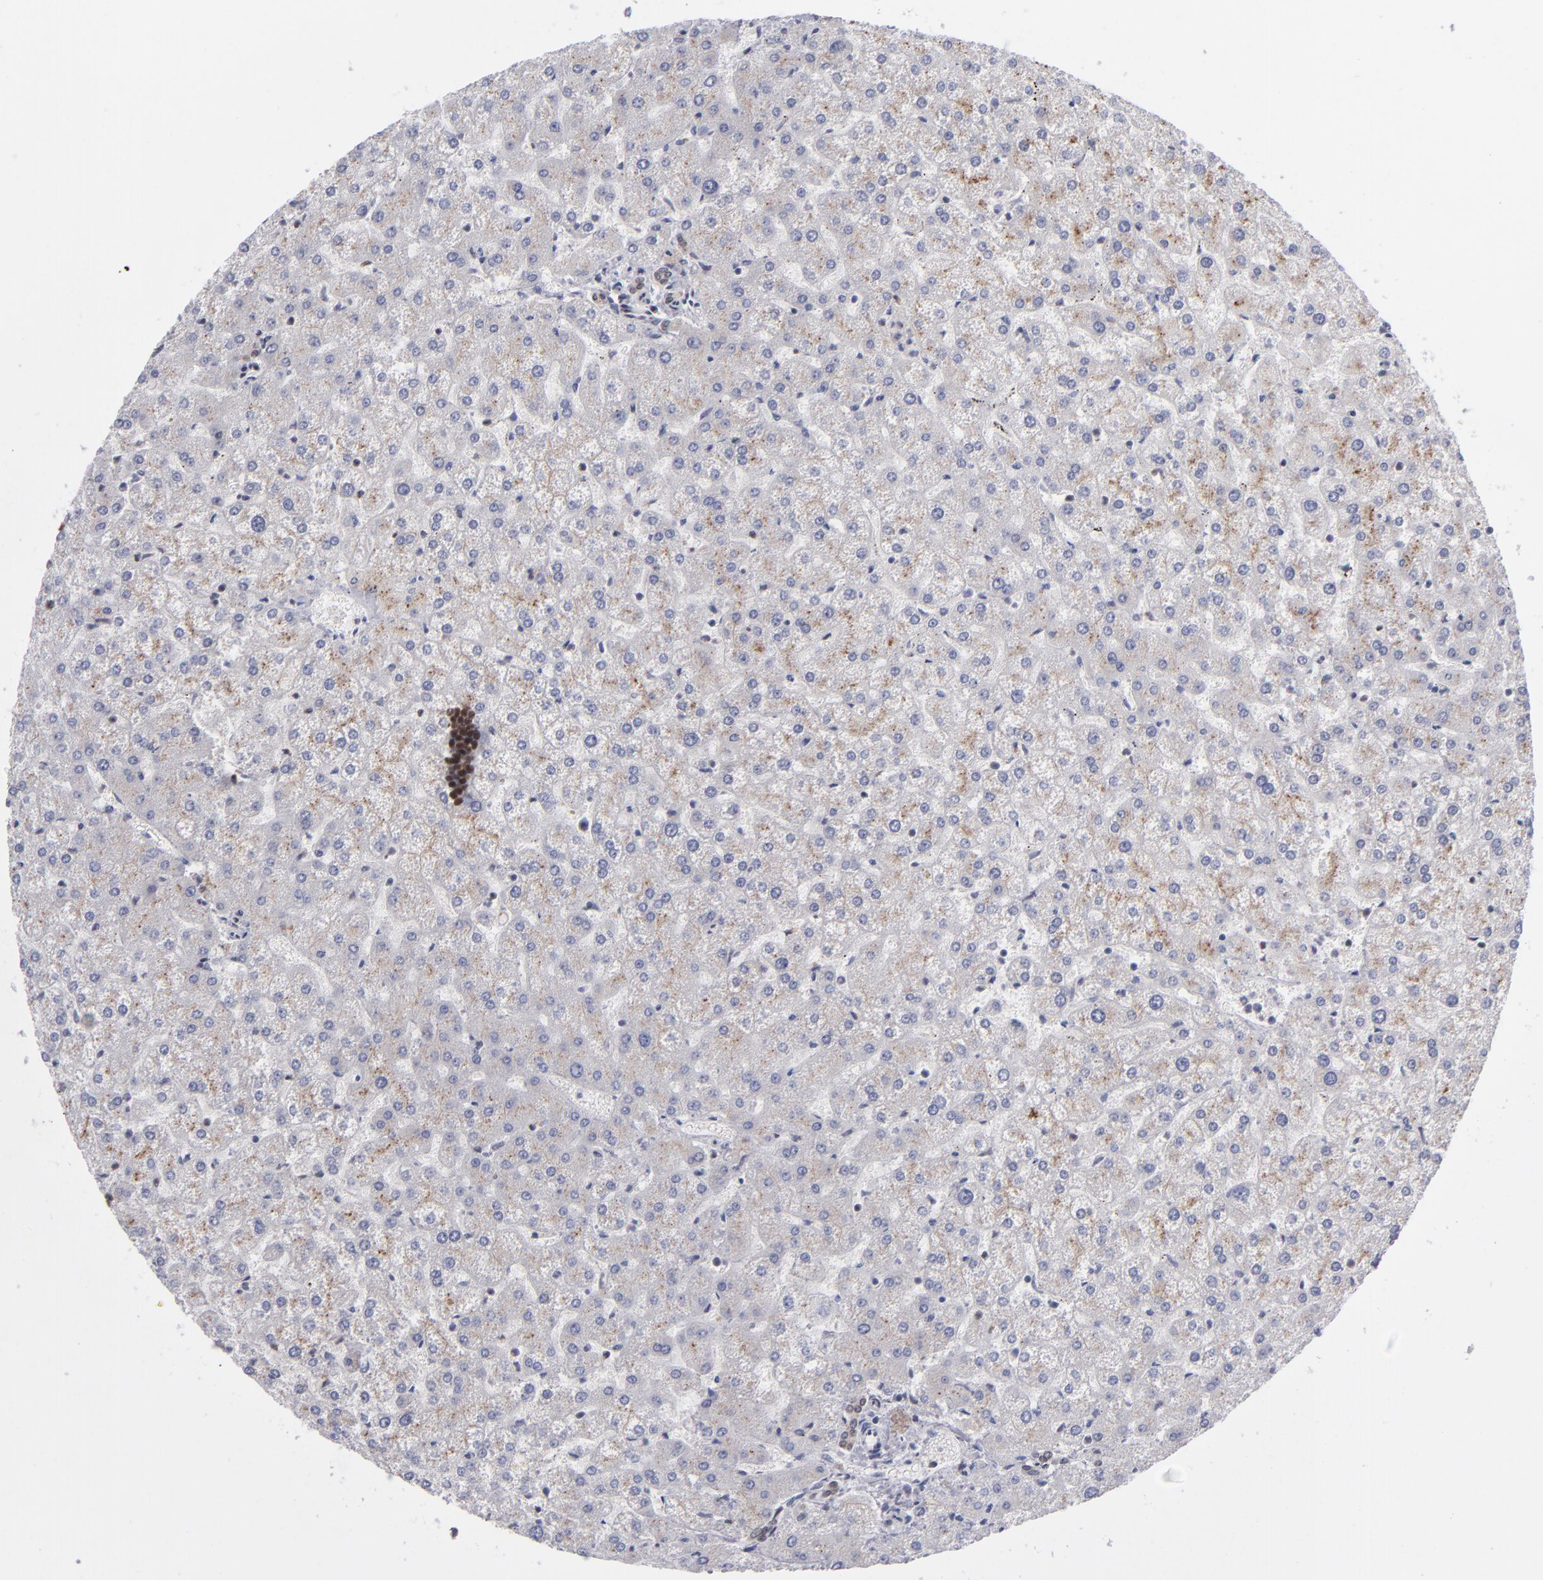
{"staining": {"intensity": "moderate", "quantity": "25%-75%", "location": "cytoplasmic/membranous"}, "tissue": "liver", "cell_type": "Hepatocytes", "image_type": "normal", "snomed": [{"axis": "morphology", "description": "Normal tissue, NOS"}, {"axis": "topography", "description": "Liver"}], "caption": "Immunohistochemistry photomicrograph of benign human liver stained for a protein (brown), which shows medium levels of moderate cytoplasmic/membranous expression in approximately 25%-75% of hepatocytes.", "gene": "MLLT3", "patient": {"sex": "female", "age": 32}}